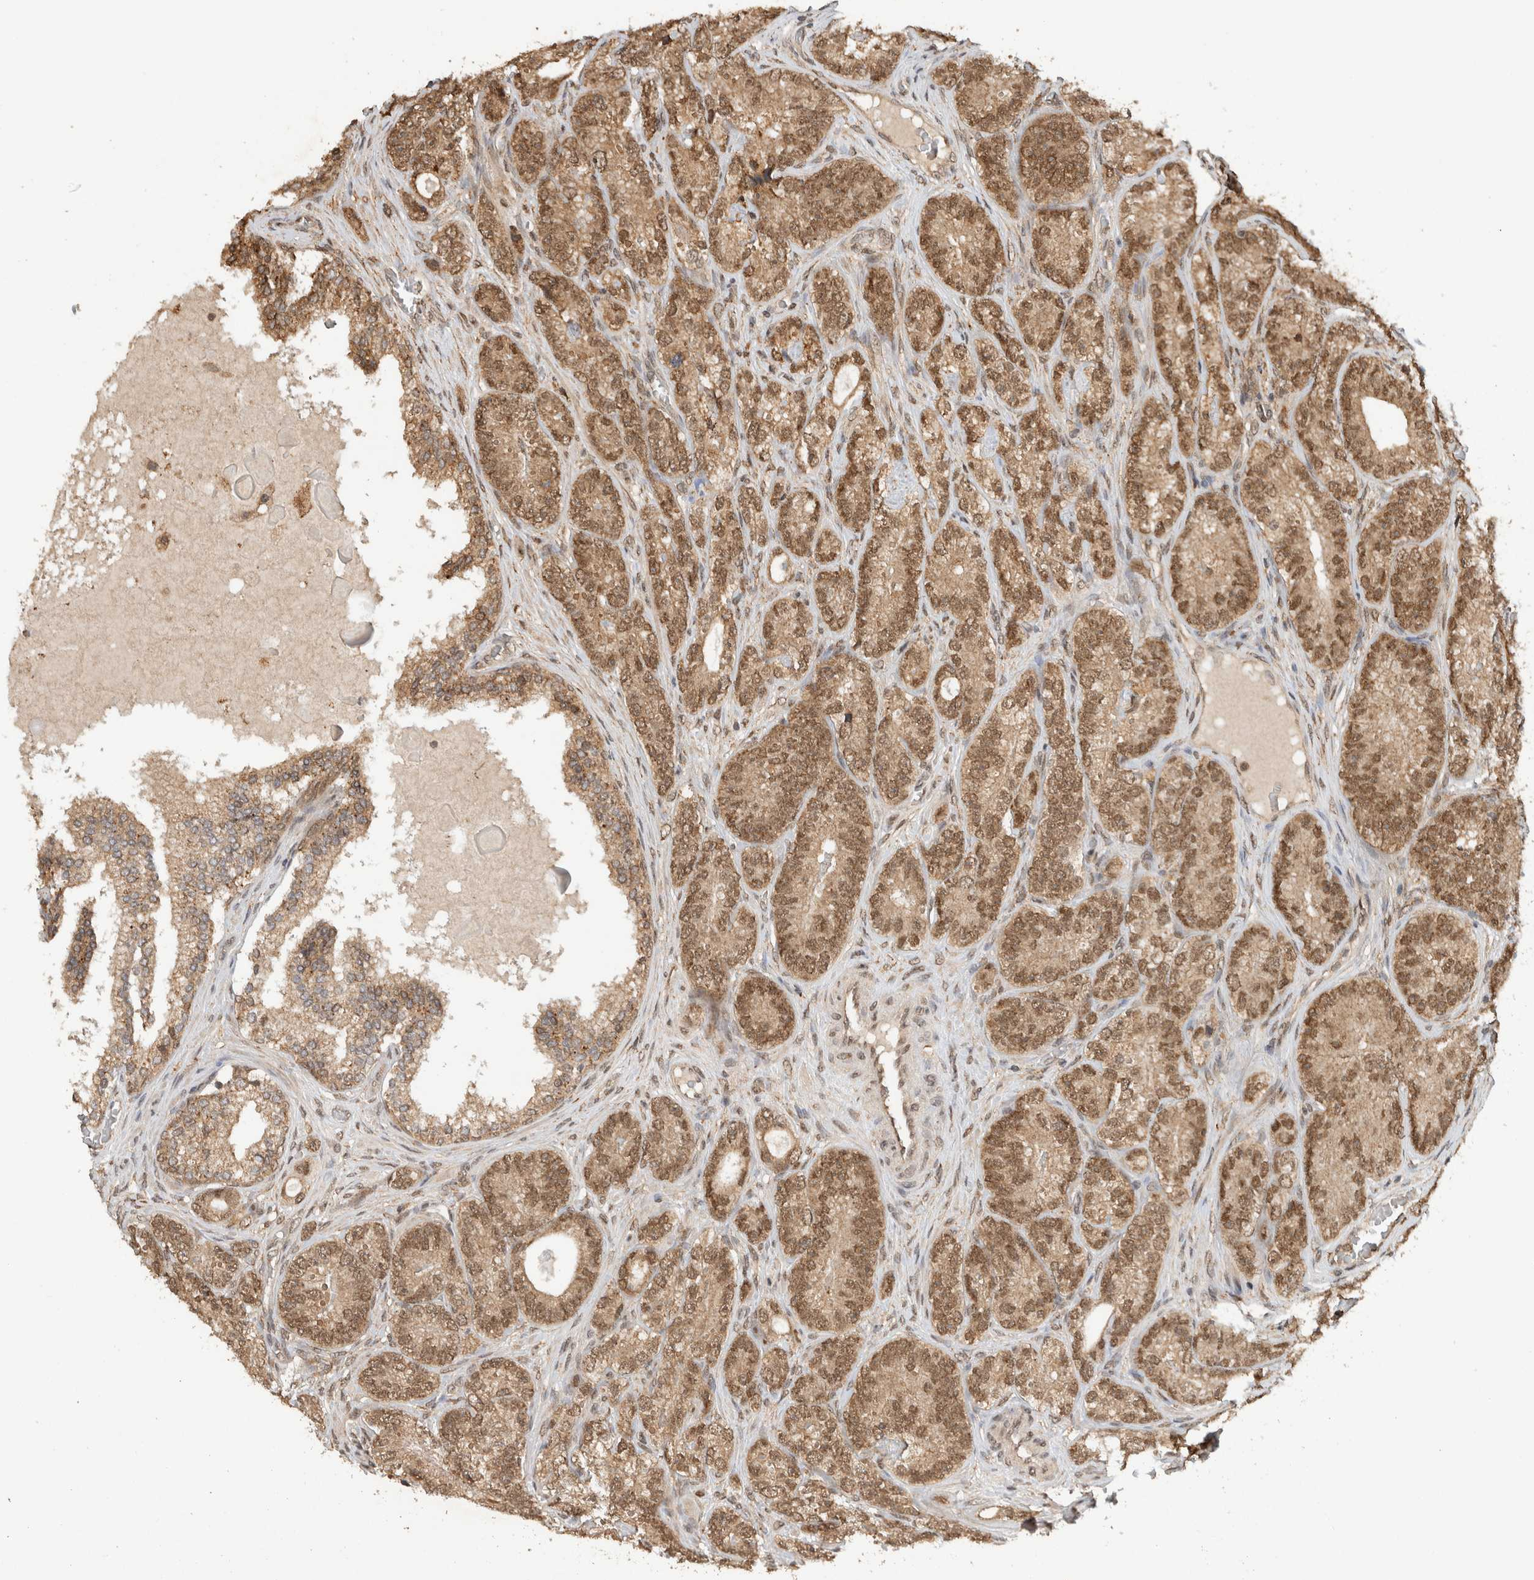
{"staining": {"intensity": "moderate", "quantity": ">75%", "location": "cytoplasmic/membranous,nuclear"}, "tissue": "prostate cancer", "cell_type": "Tumor cells", "image_type": "cancer", "snomed": [{"axis": "morphology", "description": "Adenocarcinoma, High grade"}, {"axis": "topography", "description": "Prostate"}], "caption": "Immunohistochemical staining of prostate cancer (adenocarcinoma (high-grade)) displays medium levels of moderate cytoplasmic/membranous and nuclear staining in approximately >75% of tumor cells.", "gene": "C1orf21", "patient": {"sex": "male", "age": 56}}